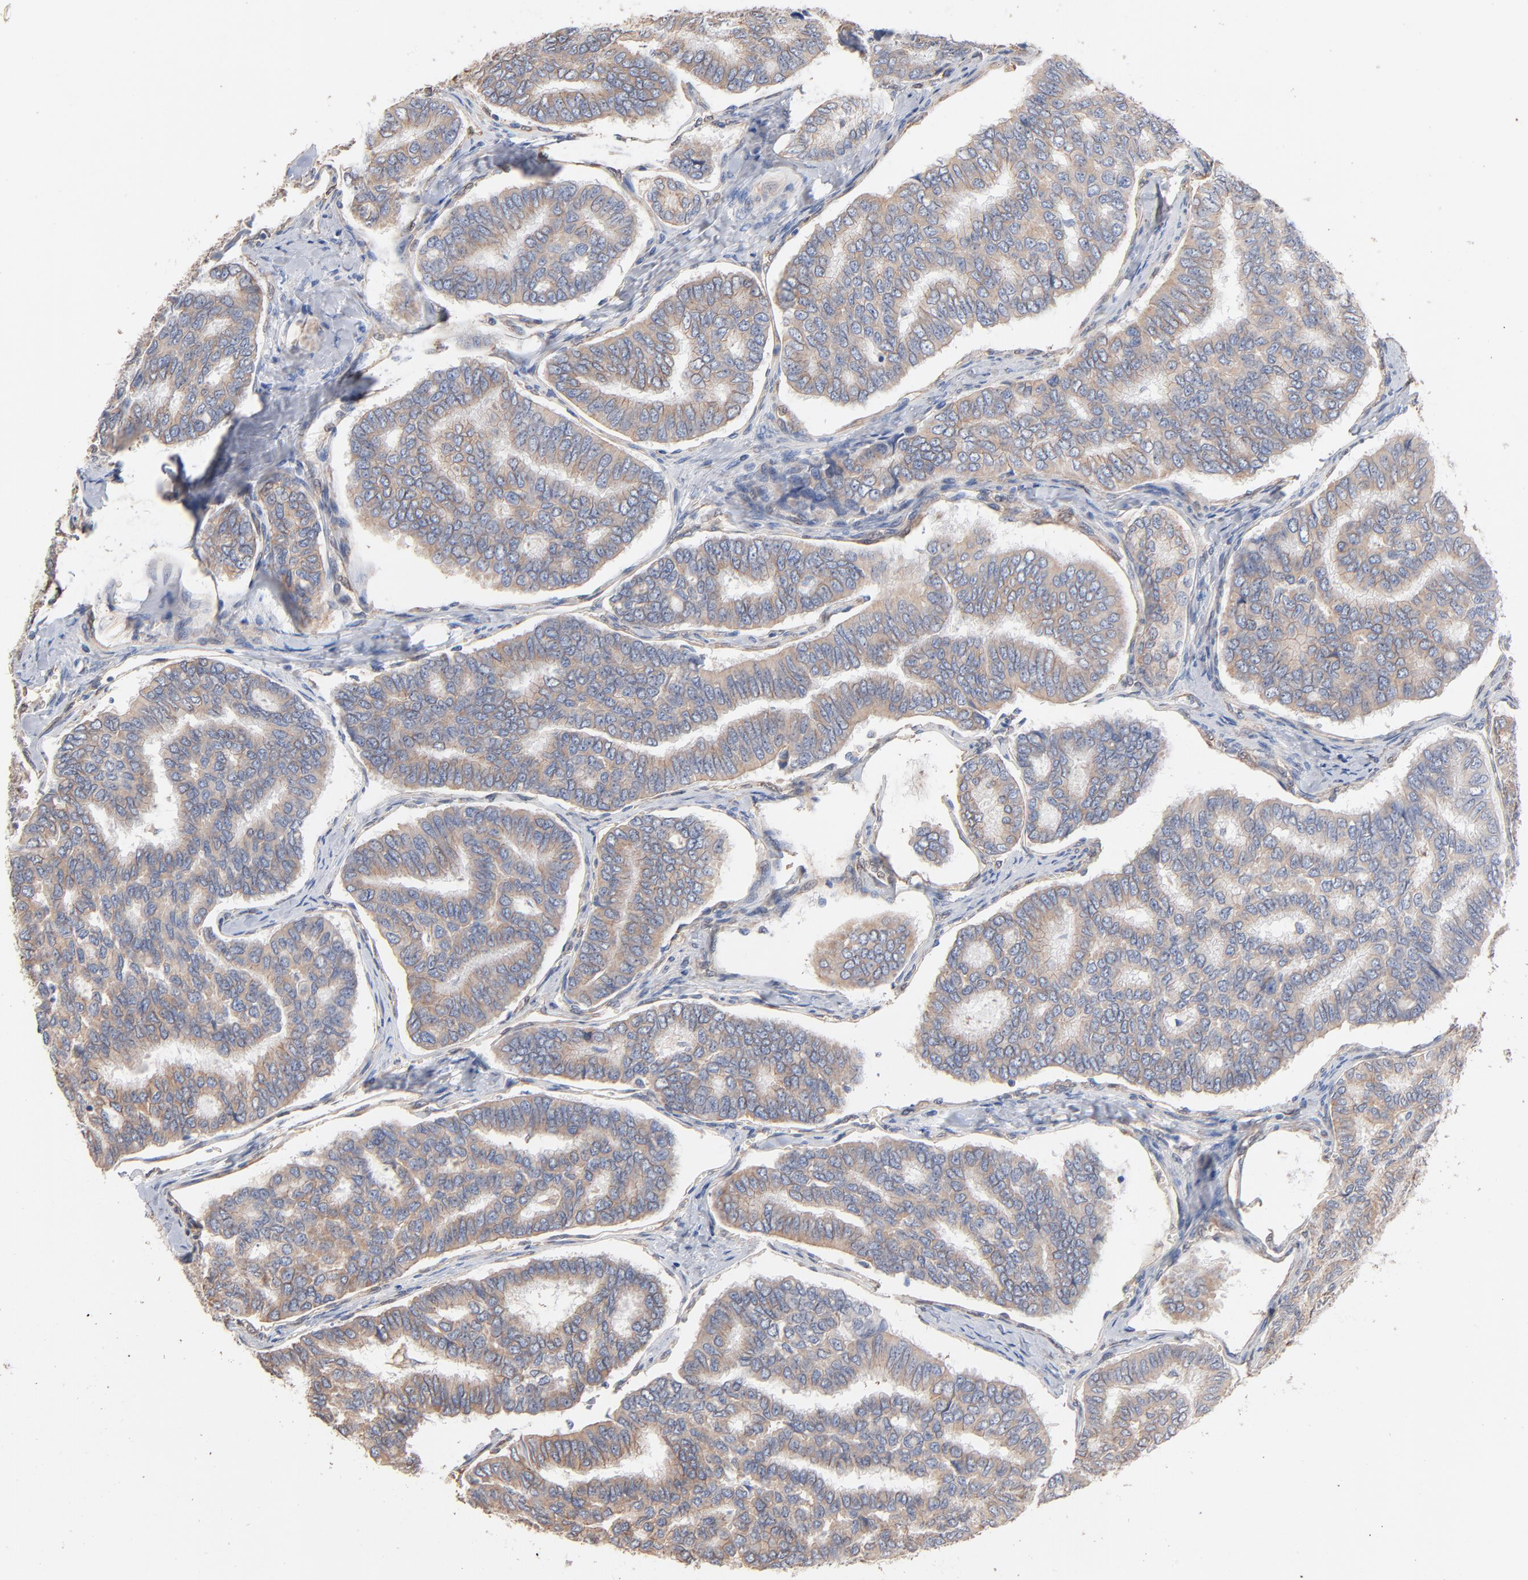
{"staining": {"intensity": "weak", "quantity": ">75%", "location": "cytoplasmic/membranous"}, "tissue": "thyroid cancer", "cell_type": "Tumor cells", "image_type": "cancer", "snomed": [{"axis": "morphology", "description": "Papillary adenocarcinoma, NOS"}, {"axis": "topography", "description": "Thyroid gland"}], "caption": "Weak cytoplasmic/membranous staining for a protein is identified in approximately >75% of tumor cells of papillary adenocarcinoma (thyroid) using immunohistochemistry (IHC).", "gene": "ABCD4", "patient": {"sex": "female", "age": 35}}